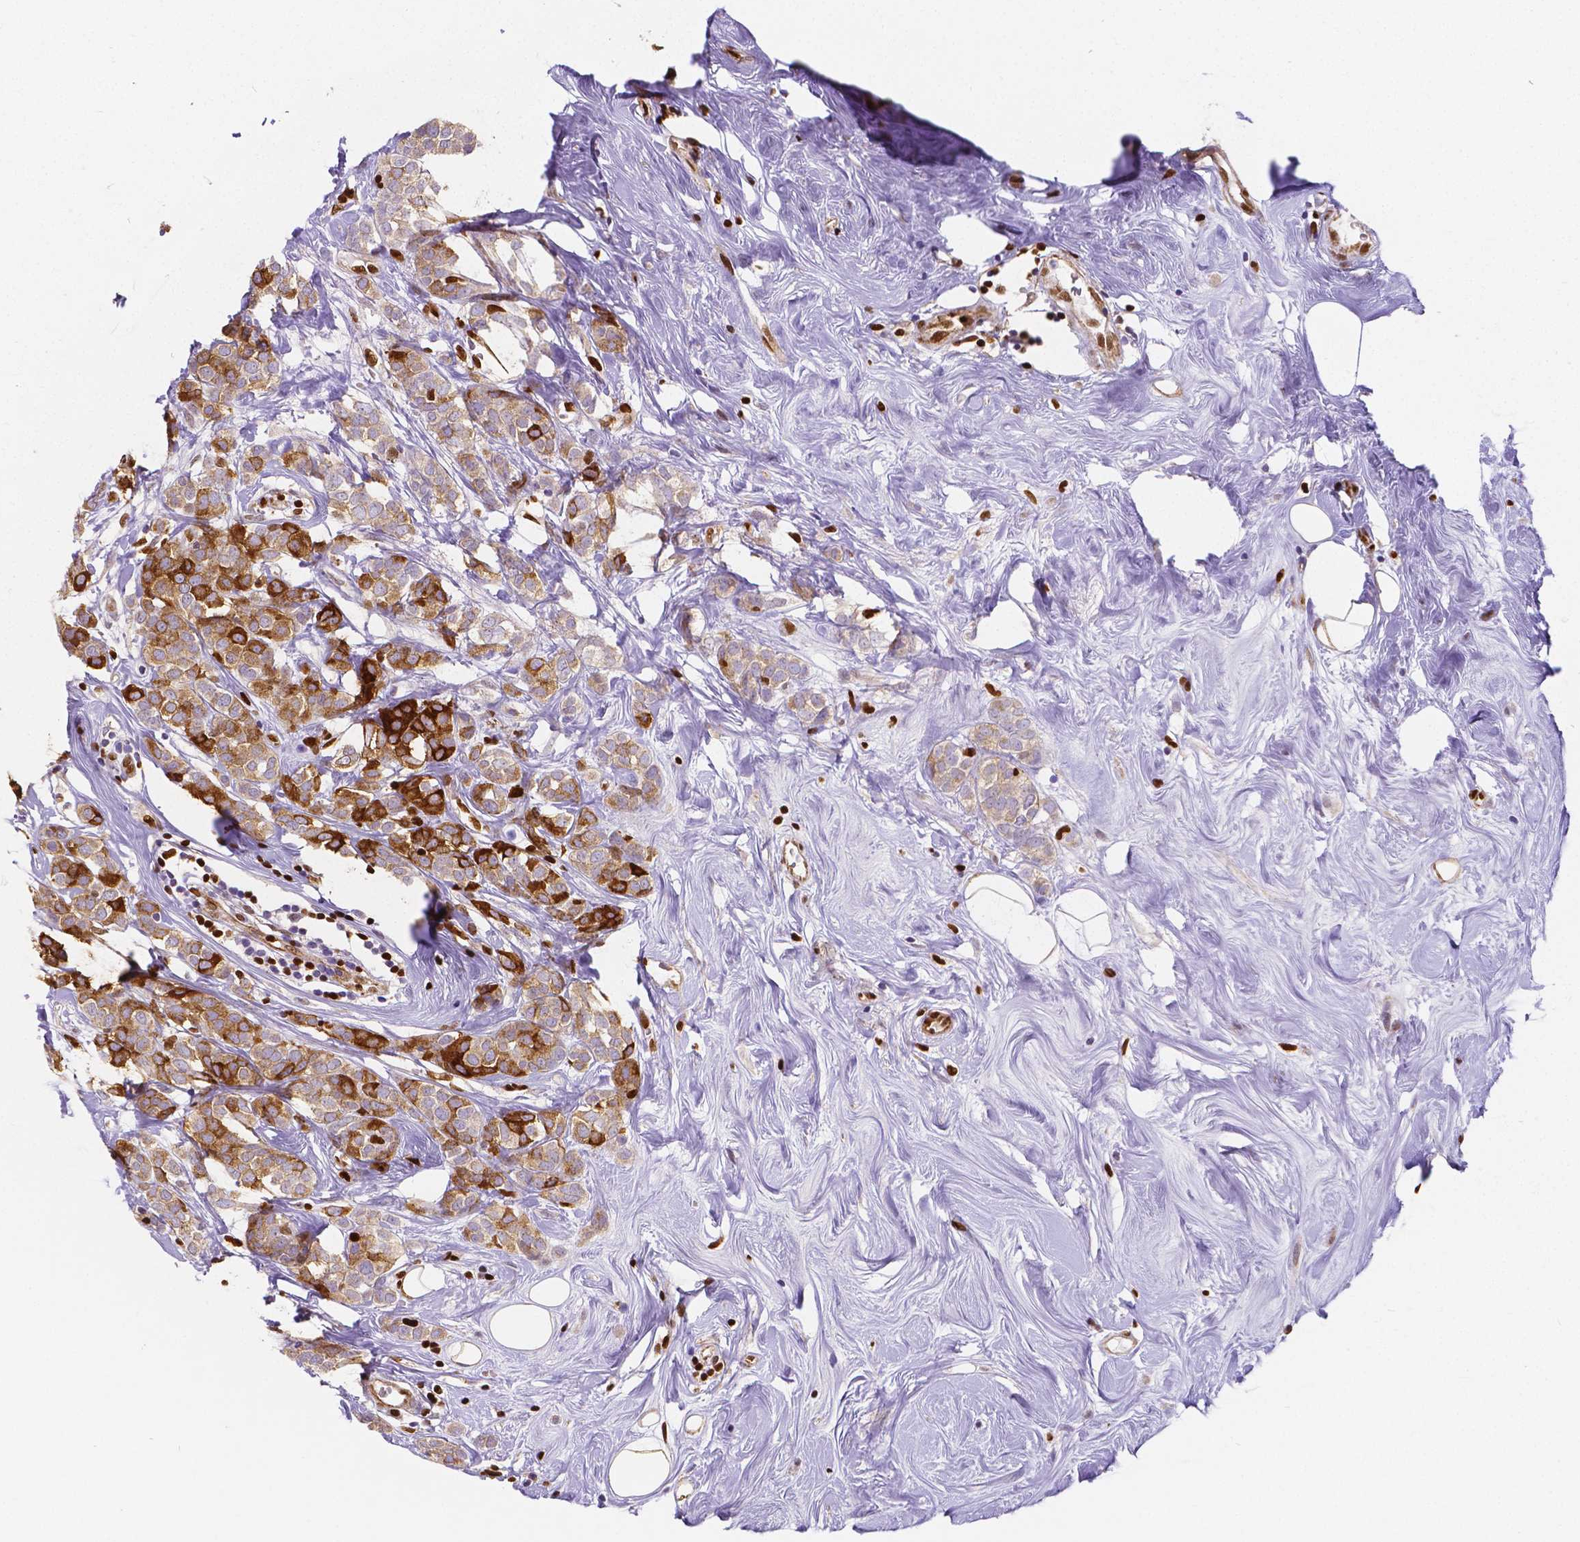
{"staining": {"intensity": "strong", "quantity": "25%-75%", "location": "cytoplasmic/membranous"}, "tissue": "breast cancer", "cell_type": "Tumor cells", "image_type": "cancer", "snomed": [{"axis": "morphology", "description": "Lobular carcinoma"}, {"axis": "topography", "description": "Breast"}], "caption": "A micrograph of lobular carcinoma (breast) stained for a protein demonstrates strong cytoplasmic/membranous brown staining in tumor cells.", "gene": "MEF2C", "patient": {"sex": "female", "age": 49}}